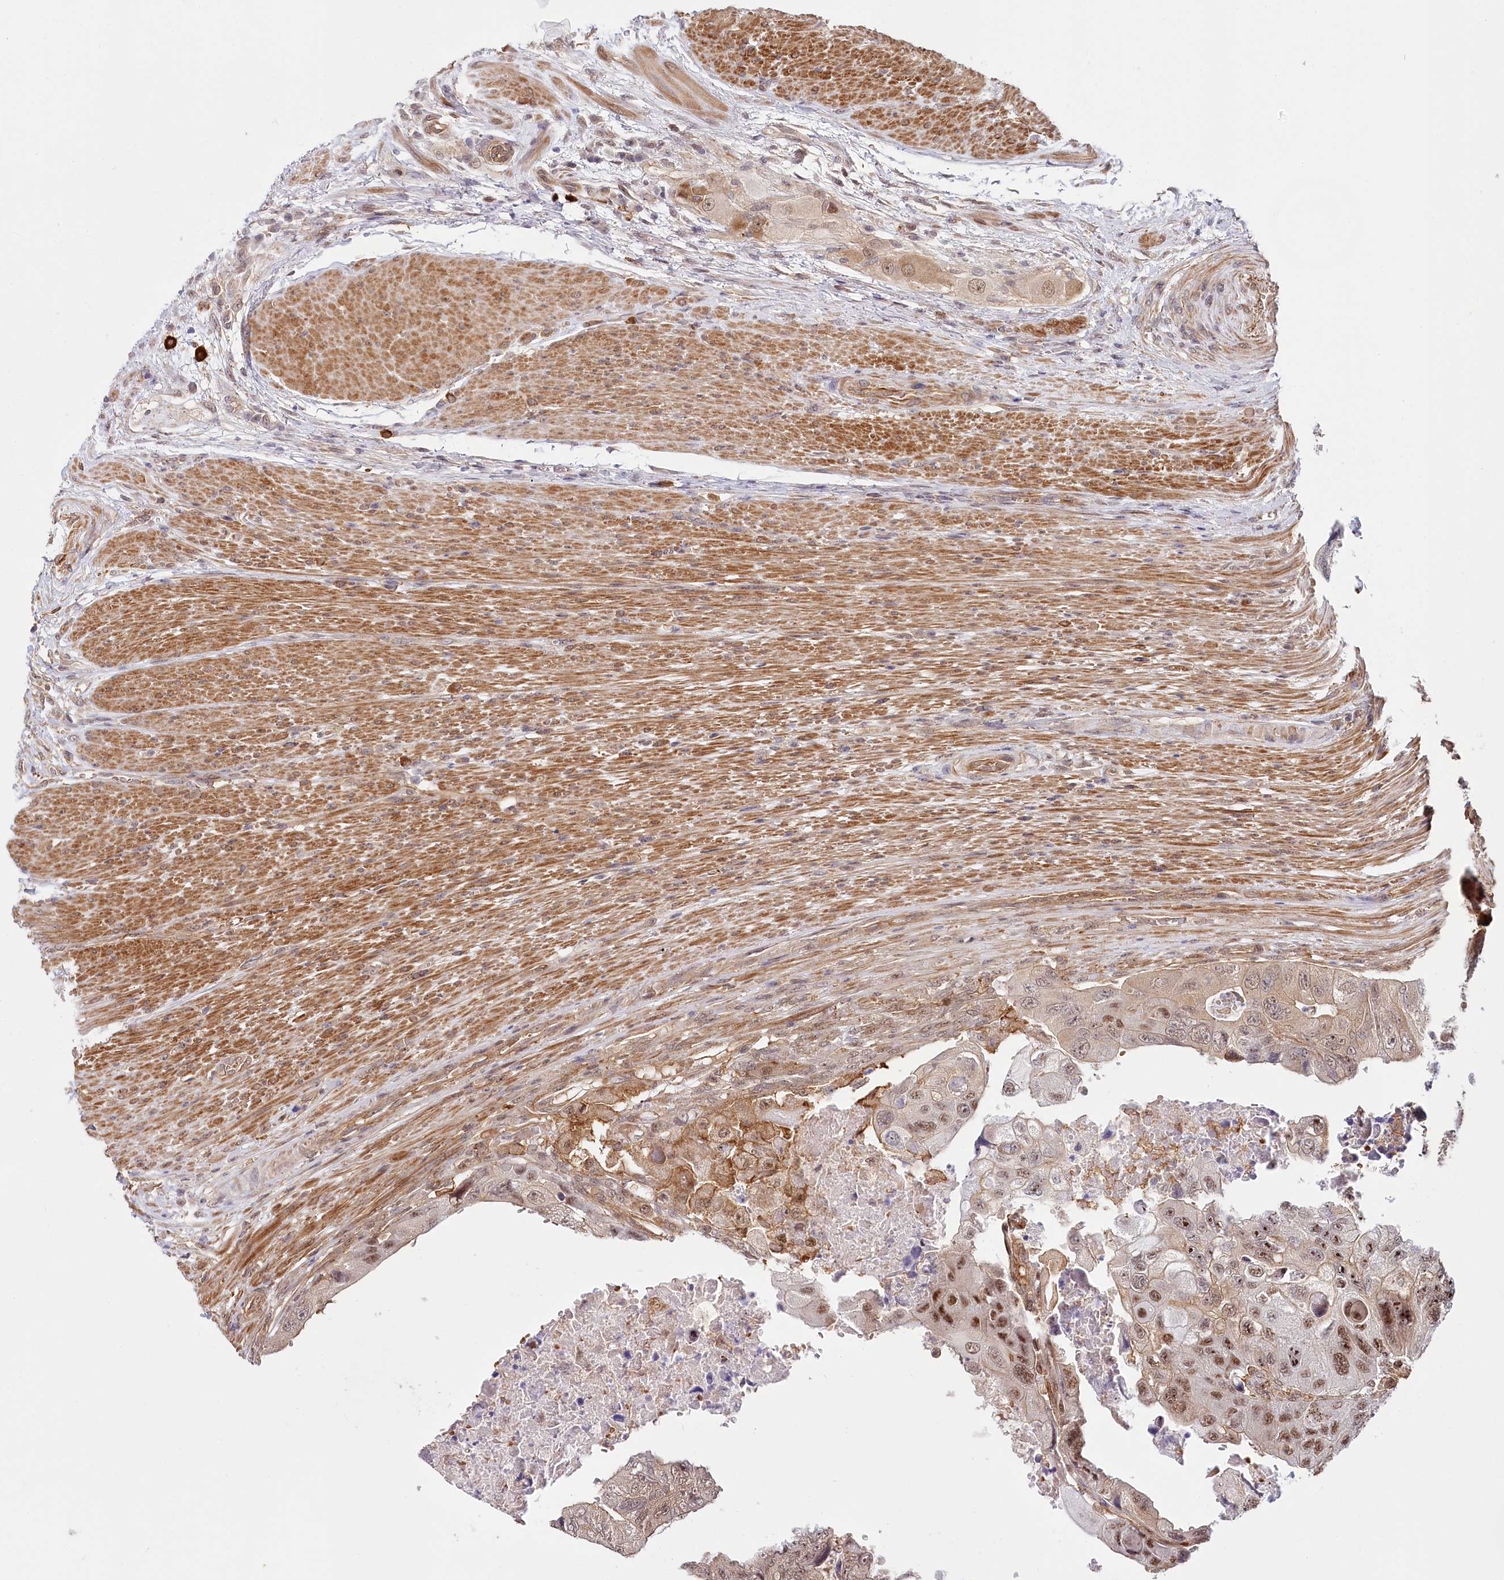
{"staining": {"intensity": "moderate", "quantity": "25%-75%", "location": "cytoplasmic/membranous,nuclear"}, "tissue": "colorectal cancer", "cell_type": "Tumor cells", "image_type": "cancer", "snomed": [{"axis": "morphology", "description": "Adenocarcinoma, NOS"}, {"axis": "topography", "description": "Rectum"}], "caption": "Tumor cells demonstrate medium levels of moderate cytoplasmic/membranous and nuclear staining in about 25%-75% of cells in colorectal cancer. The staining was performed using DAB (3,3'-diaminobenzidine), with brown indicating positive protein expression. Nuclei are stained blue with hematoxylin.", "gene": "TUBGCP2", "patient": {"sex": "male", "age": 63}}